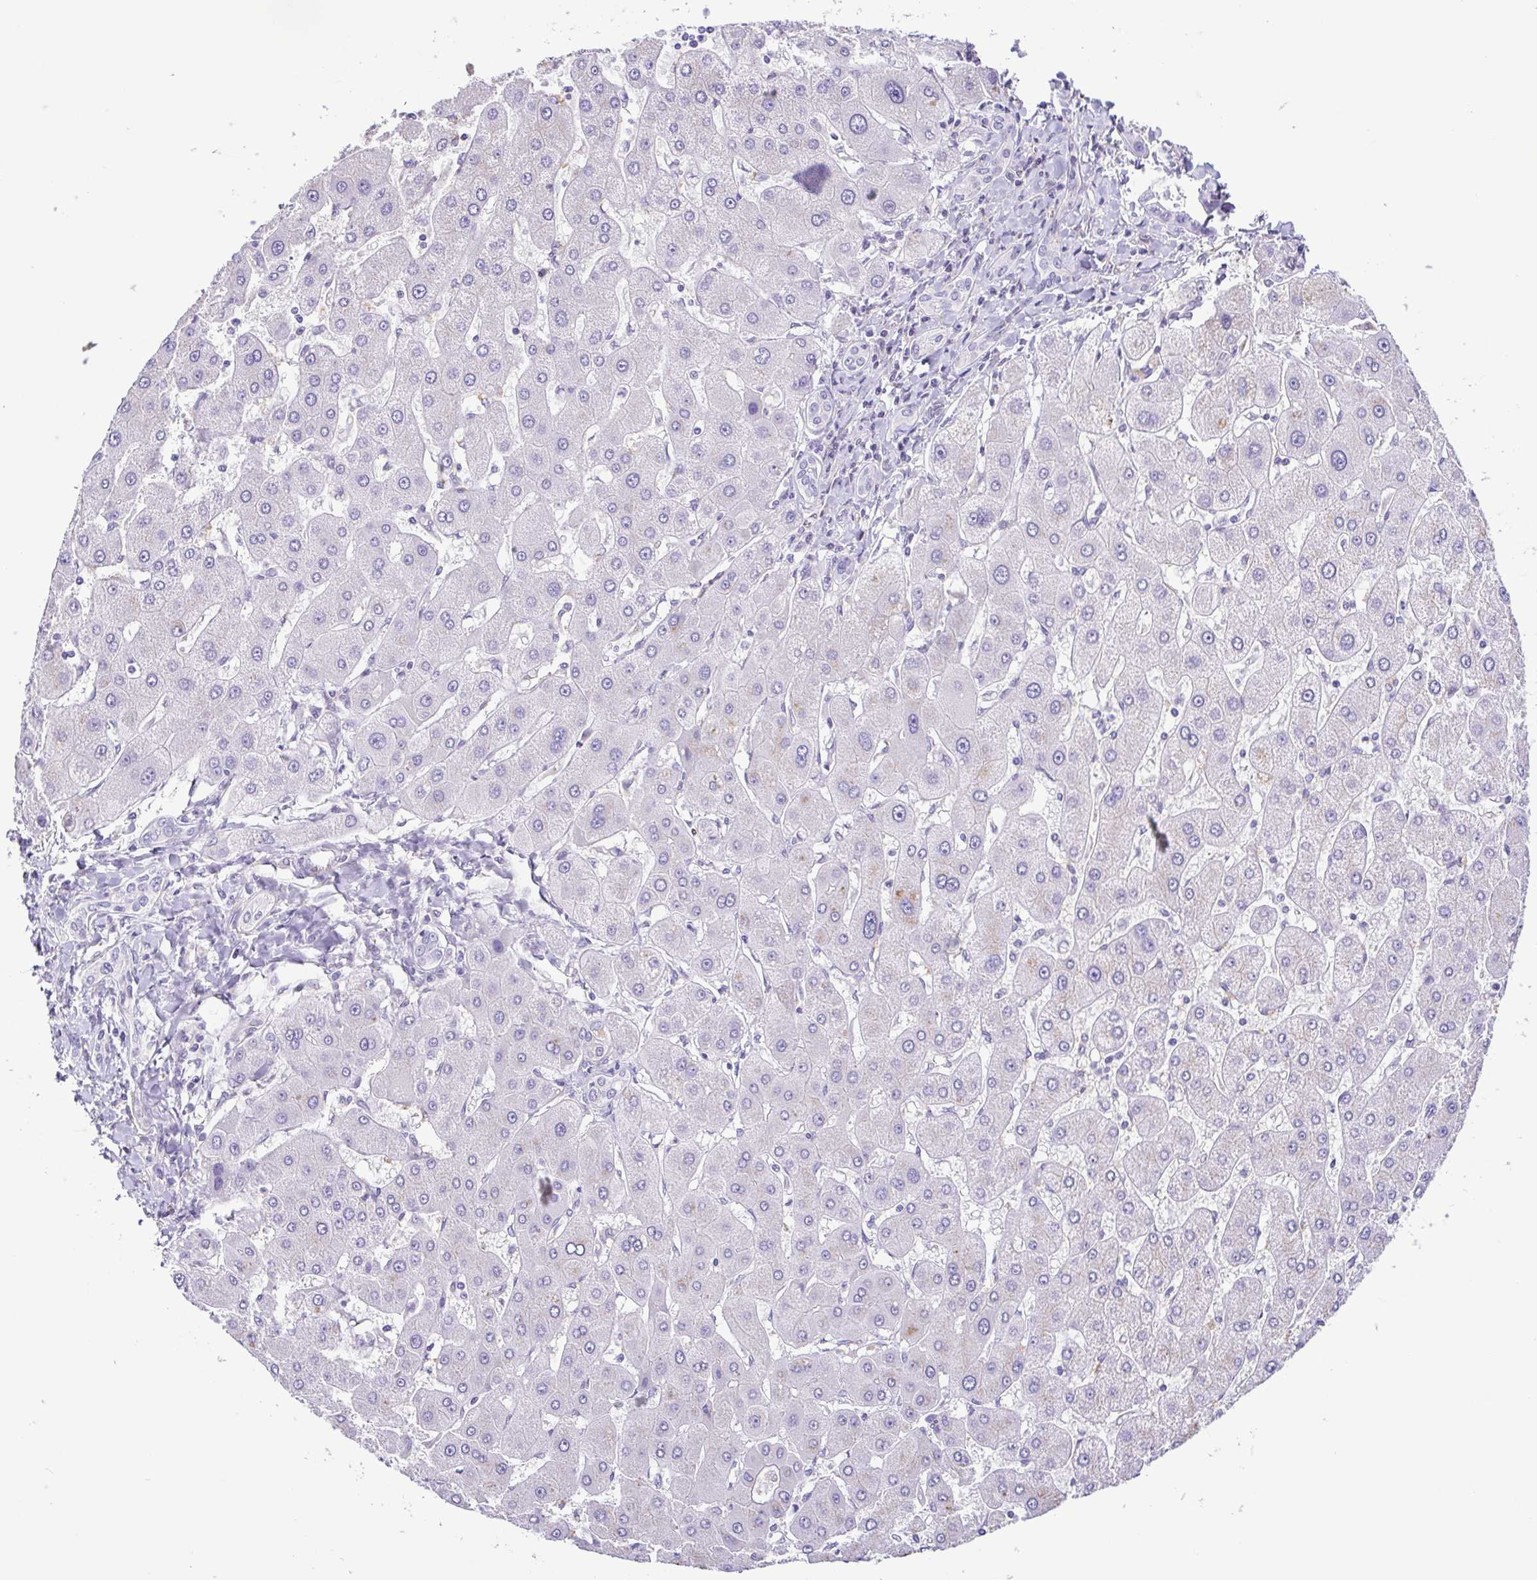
{"staining": {"intensity": "negative", "quantity": "none", "location": "none"}, "tissue": "liver cancer", "cell_type": "Tumor cells", "image_type": "cancer", "snomed": [{"axis": "morphology", "description": "Cholangiocarcinoma"}, {"axis": "topography", "description": "Liver"}], "caption": "Tumor cells are negative for brown protein staining in cholangiocarcinoma (liver).", "gene": "FLT1", "patient": {"sex": "male", "age": 66}}